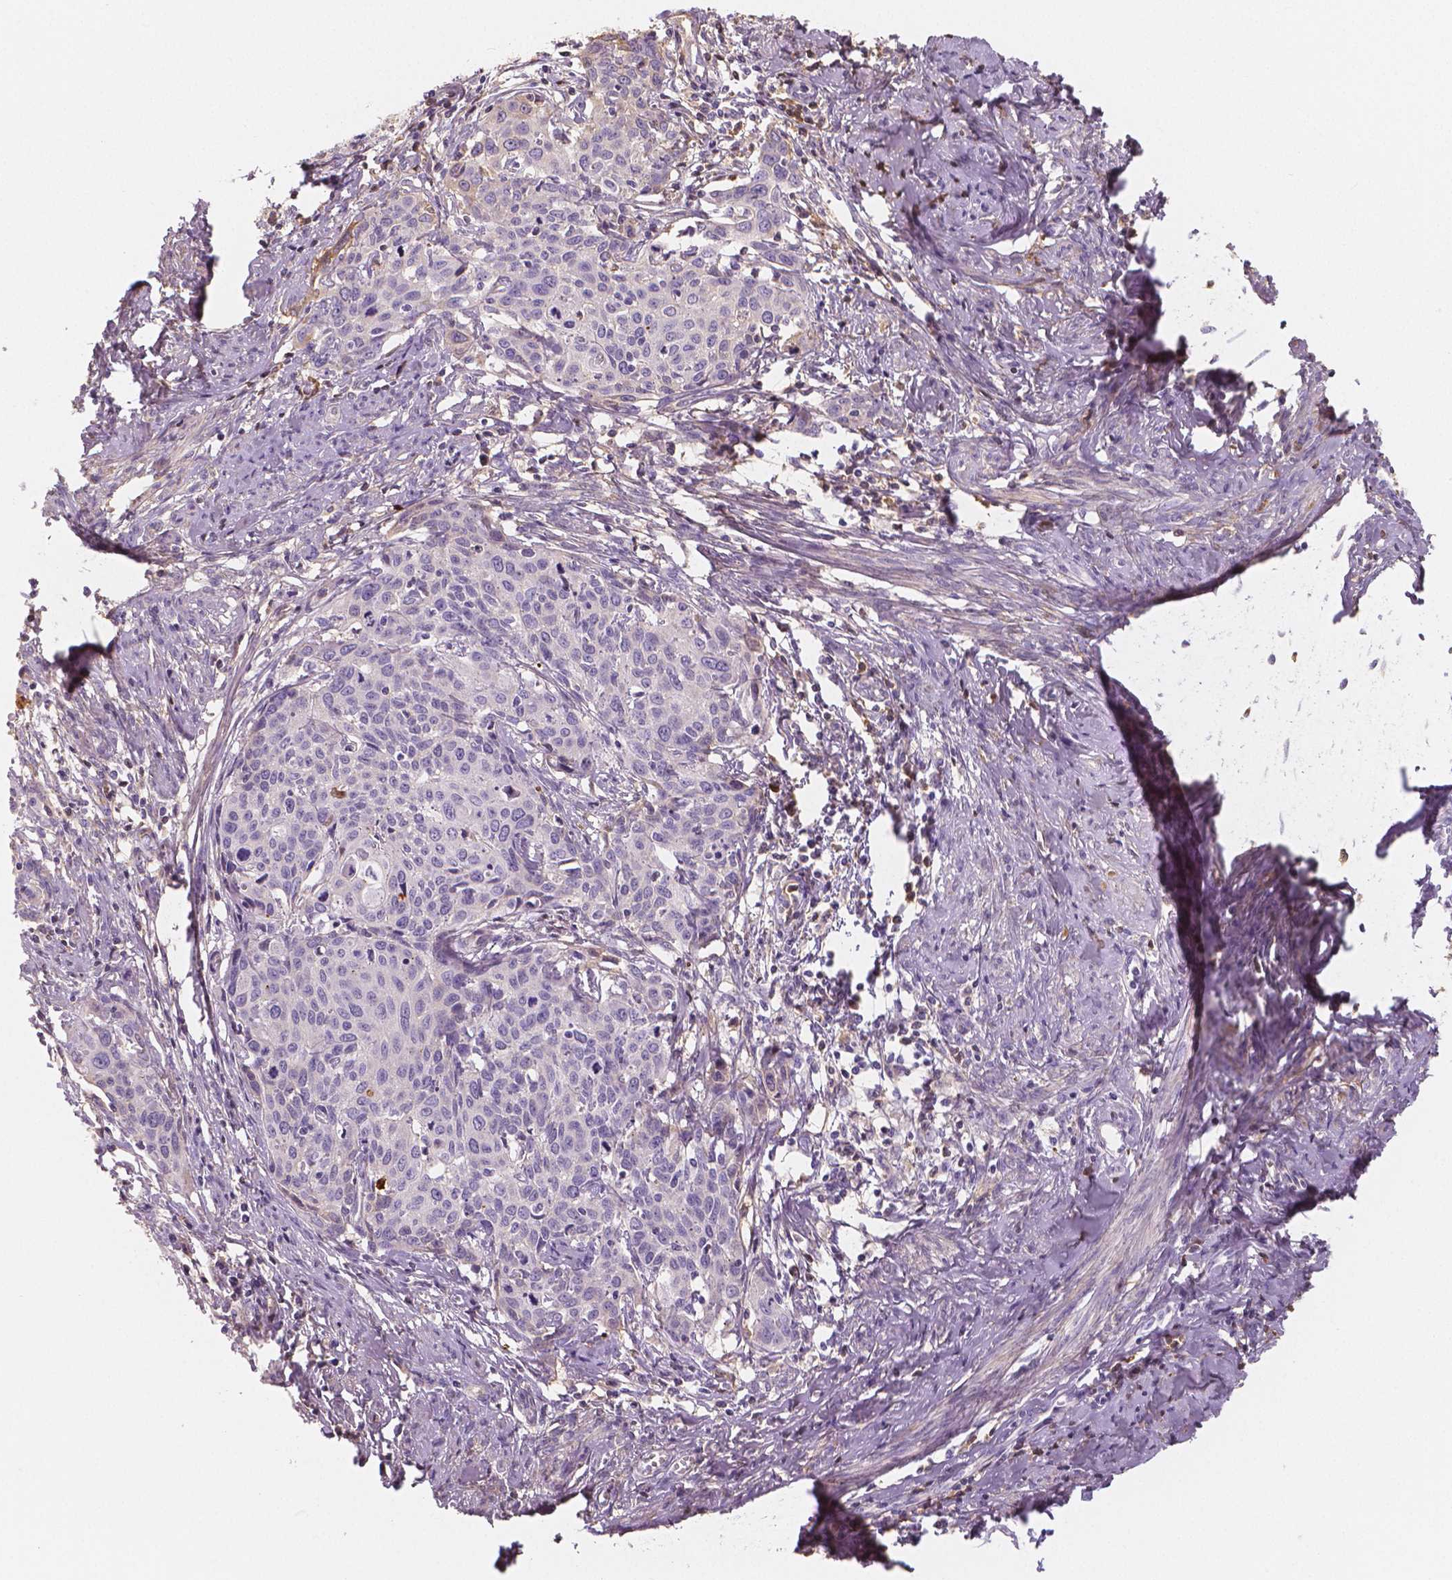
{"staining": {"intensity": "negative", "quantity": "none", "location": "none"}, "tissue": "cervical cancer", "cell_type": "Tumor cells", "image_type": "cancer", "snomed": [{"axis": "morphology", "description": "Squamous cell carcinoma, NOS"}, {"axis": "topography", "description": "Cervix"}], "caption": "There is no significant positivity in tumor cells of cervical cancer.", "gene": "APOA4", "patient": {"sex": "female", "age": 62}}